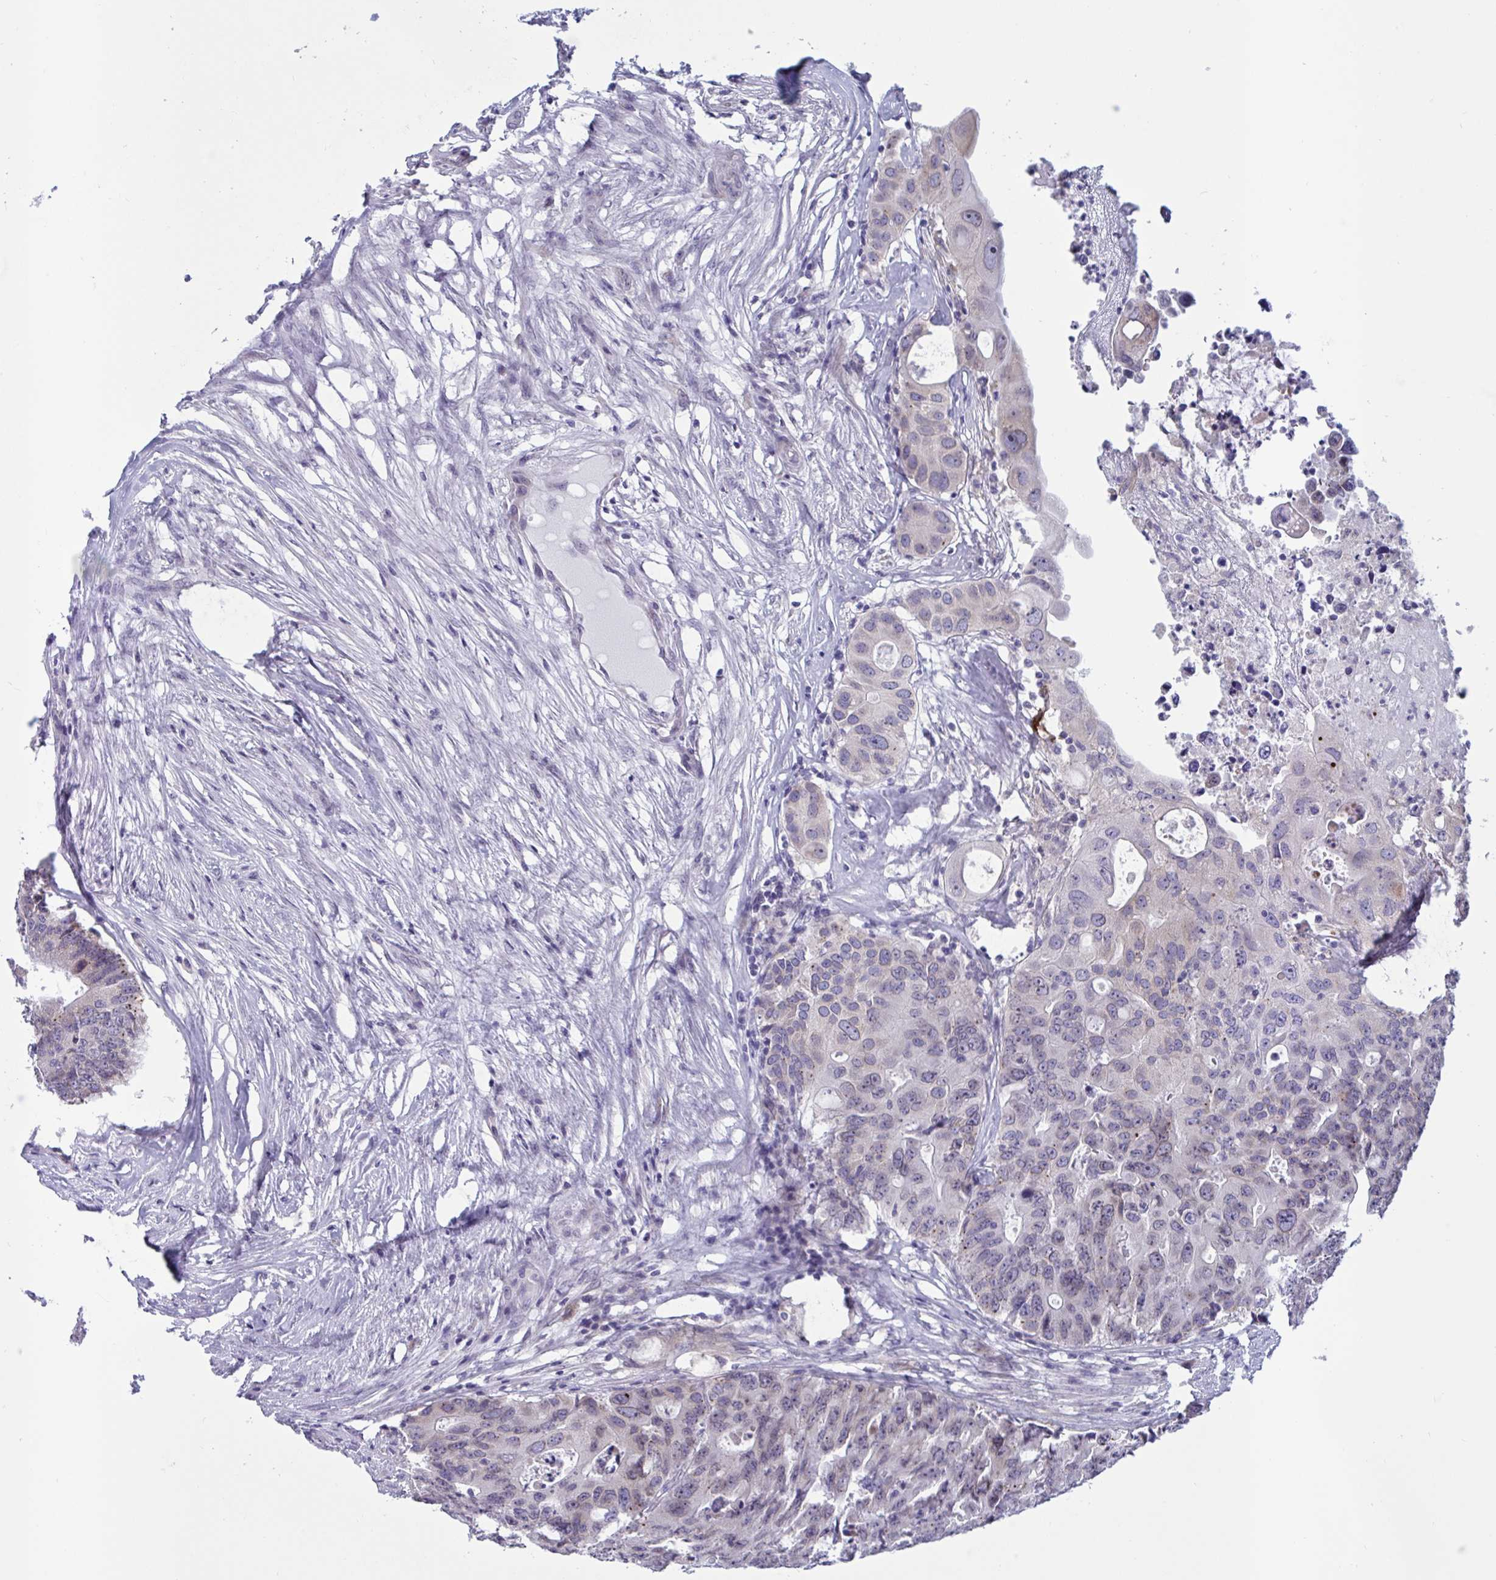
{"staining": {"intensity": "weak", "quantity": "<25%", "location": "nuclear"}, "tissue": "colorectal cancer", "cell_type": "Tumor cells", "image_type": "cancer", "snomed": [{"axis": "morphology", "description": "Adenocarcinoma, NOS"}, {"axis": "topography", "description": "Colon"}], "caption": "Colorectal adenocarcinoma was stained to show a protein in brown. There is no significant expression in tumor cells.", "gene": "DOCK11", "patient": {"sex": "male", "age": 71}}